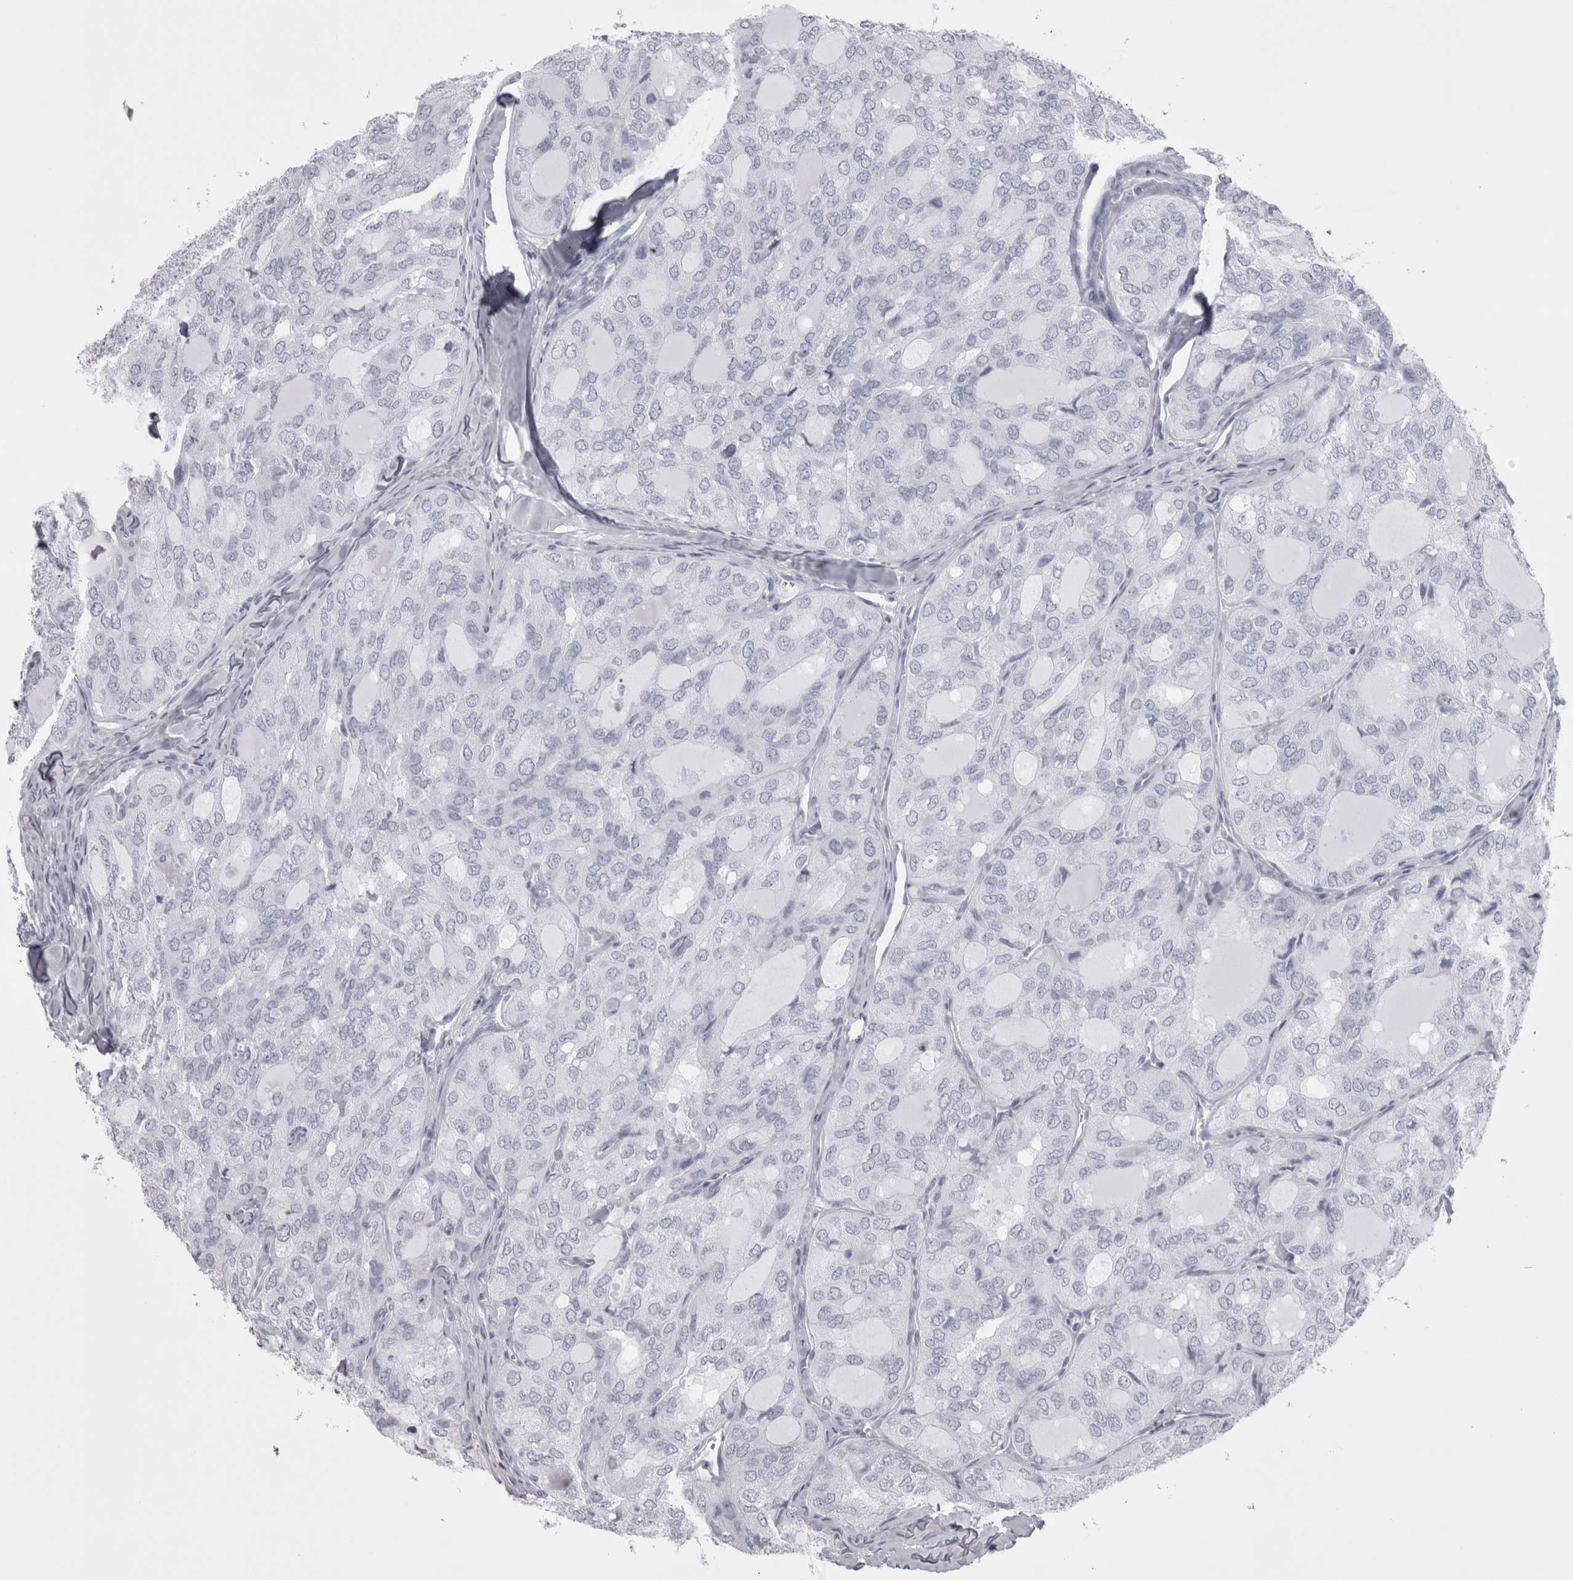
{"staining": {"intensity": "negative", "quantity": "none", "location": "none"}, "tissue": "thyroid cancer", "cell_type": "Tumor cells", "image_type": "cancer", "snomed": [{"axis": "morphology", "description": "Follicular adenoma carcinoma, NOS"}, {"axis": "topography", "description": "Thyroid gland"}], "caption": "Tumor cells show no significant protein staining in follicular adenoma carcinoma (thyroid). The staining was performed using DAB to visualize the protein expression in brown, while the nuclei were stained in blue with hematoxylin (Magnification: 20x).", "gene": "SKAP1", "patient": {"sex": "male", "age": 75}}